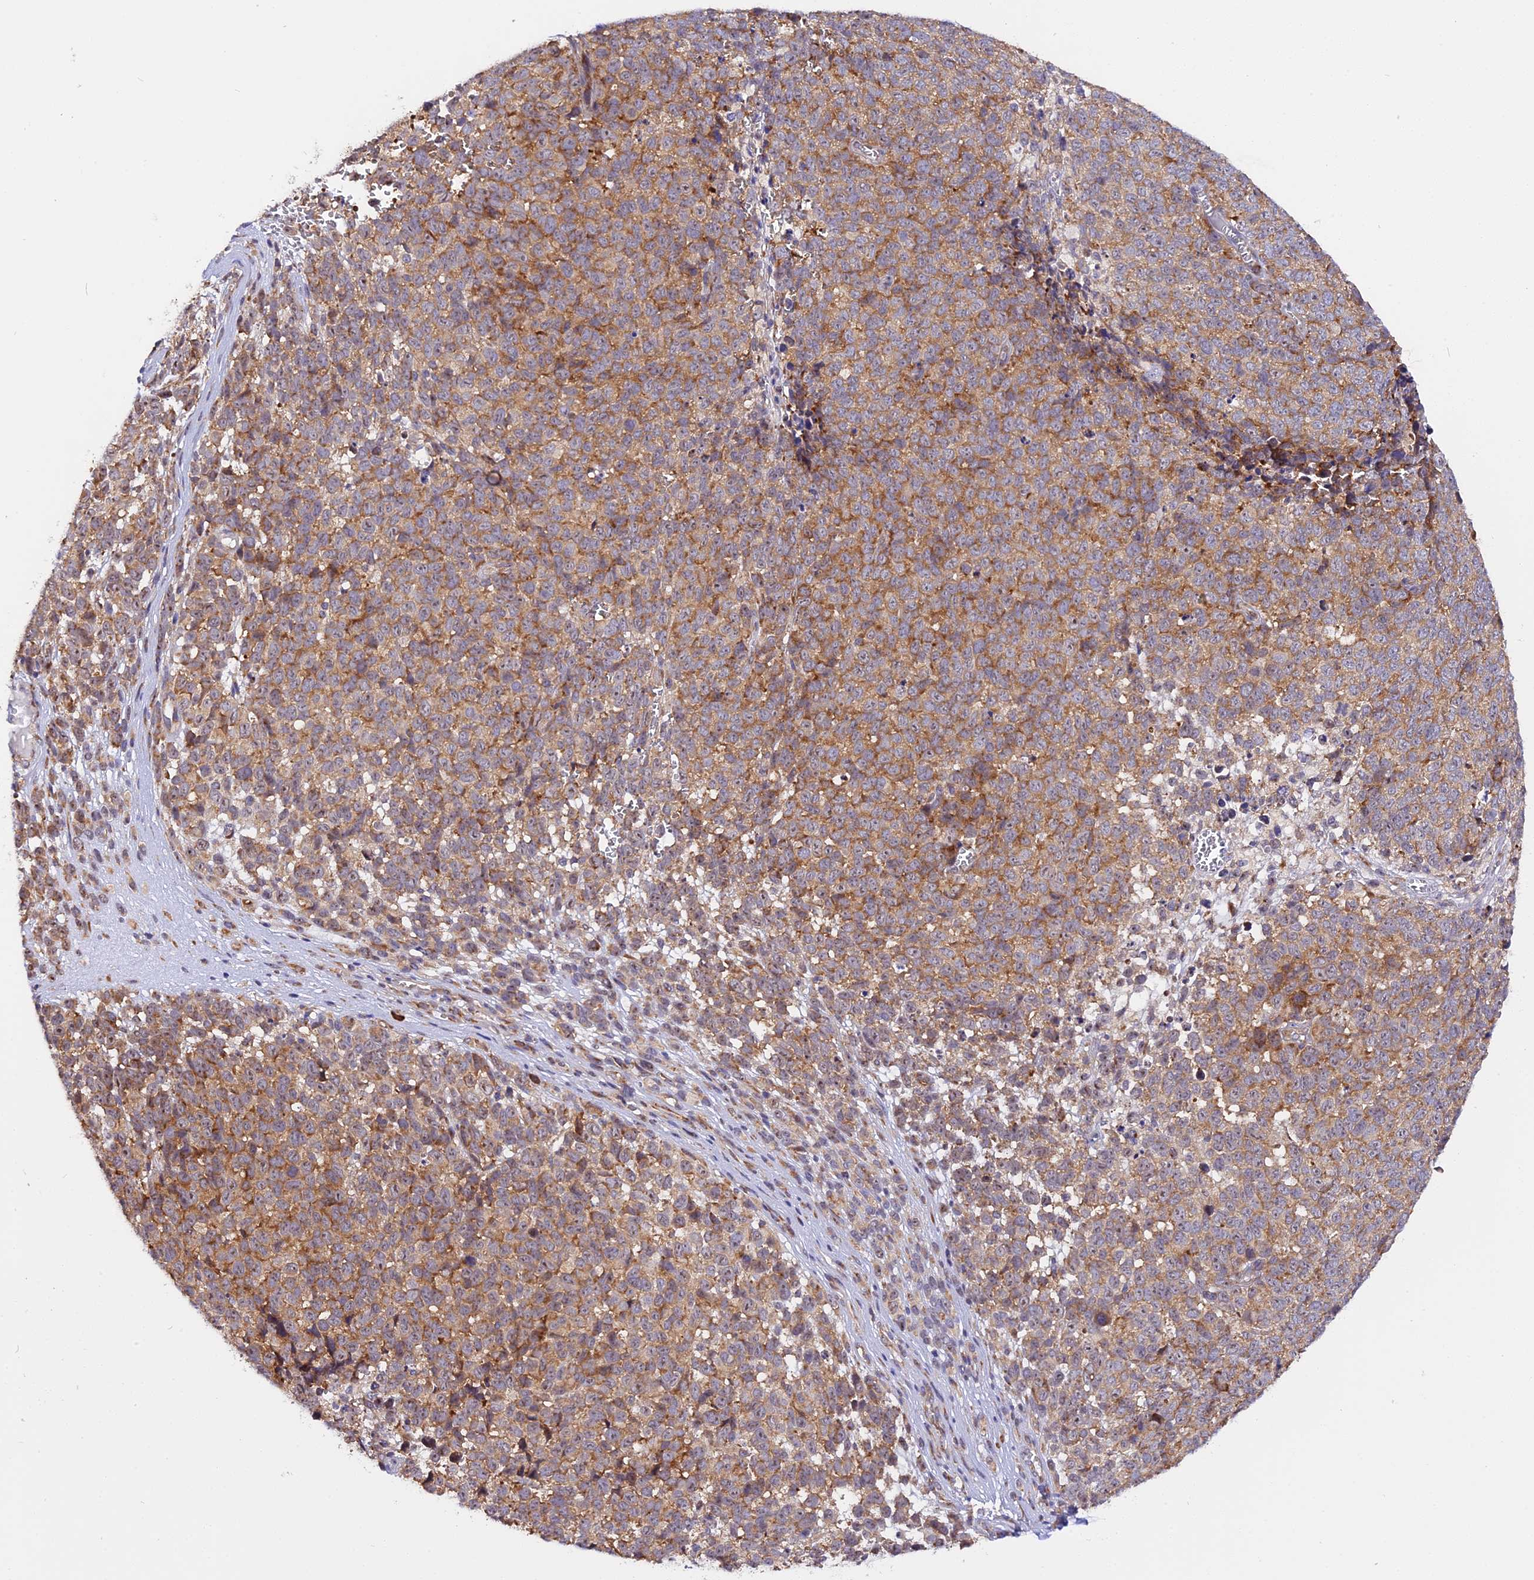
{"staining": {"intensity": "moderate", "quantity": ">75%", "location": "cytoplasmic/membranous"}, "tissue": "melanoma", "cell_type": "Tumor cells", "image_type": "cancer", "snomed": [{"axis": "morphology", "description": "Malignant melanoma, NOS"}, {"axis": "topography", "description": "Nose, NOS"}], "caption": "High-magnification brightfield microscopy of melanoma stained with DAB (brown) and counterstained with hematoxylin (blue). tumor cells exhibit moderate cytoplasmic/membranous positivity is appreciated in about>75% of cells. (DAB IHC with brightfield microscopy, high magnification).", "gene": "GNPTAB", "patient": {"sex": "female", "age": 48}}